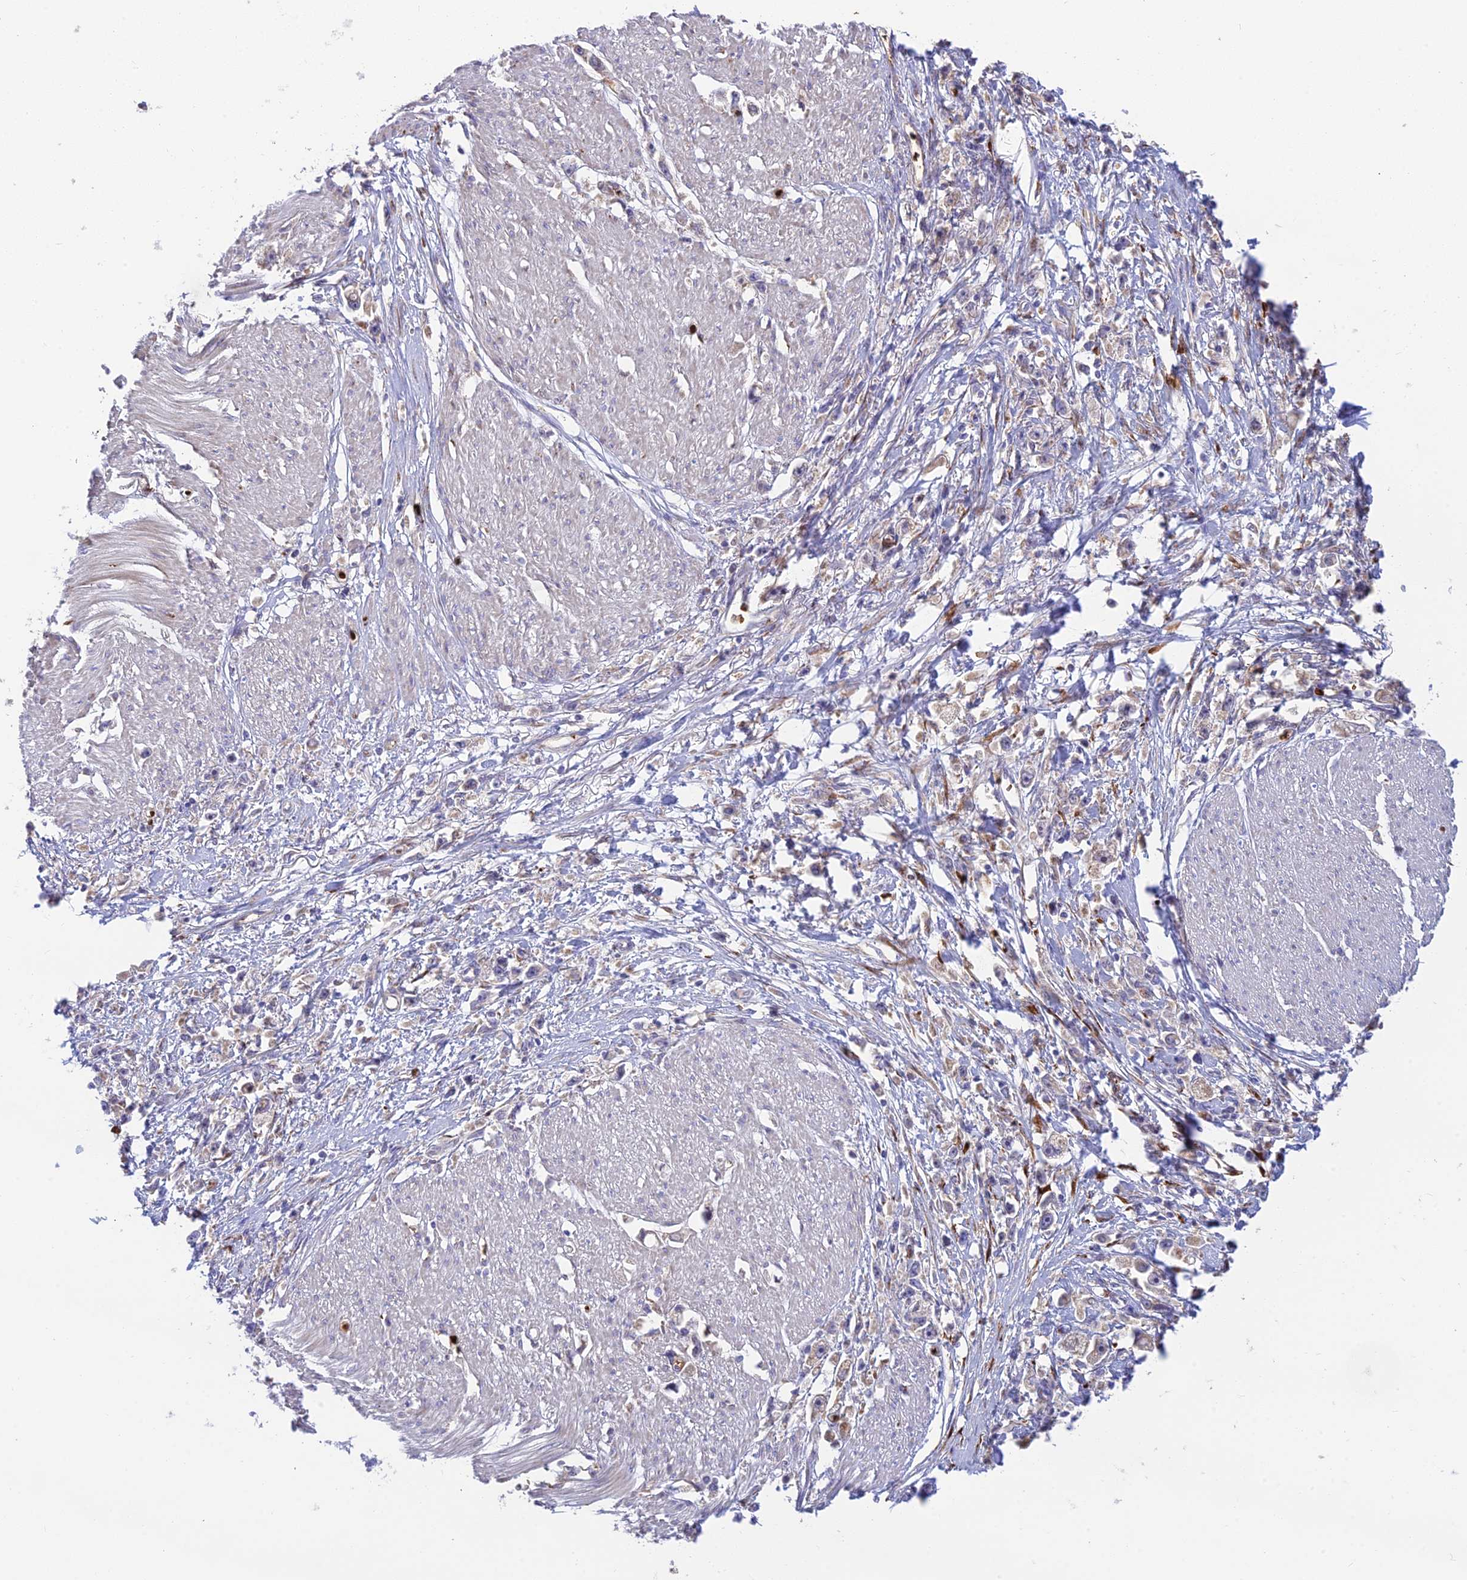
{"staining": {"intensity": "negative", "quantity": "none", "location": "none"}, "tissue": "stomach cancer", "cell_type": "Tumor cells", "image_type": "cancer", "snomed": [{"axis": "morphology", "description": "Adenocarcinoma, NOS"}, {"axis": "topography", "description": "Stomach"}], "caption": "An image of human stomach cancer (adenocarcinoma) is negative for staining in tumor cells.", "gene": "UFSP2", "patient": {"sex": "female", "age": 59}}